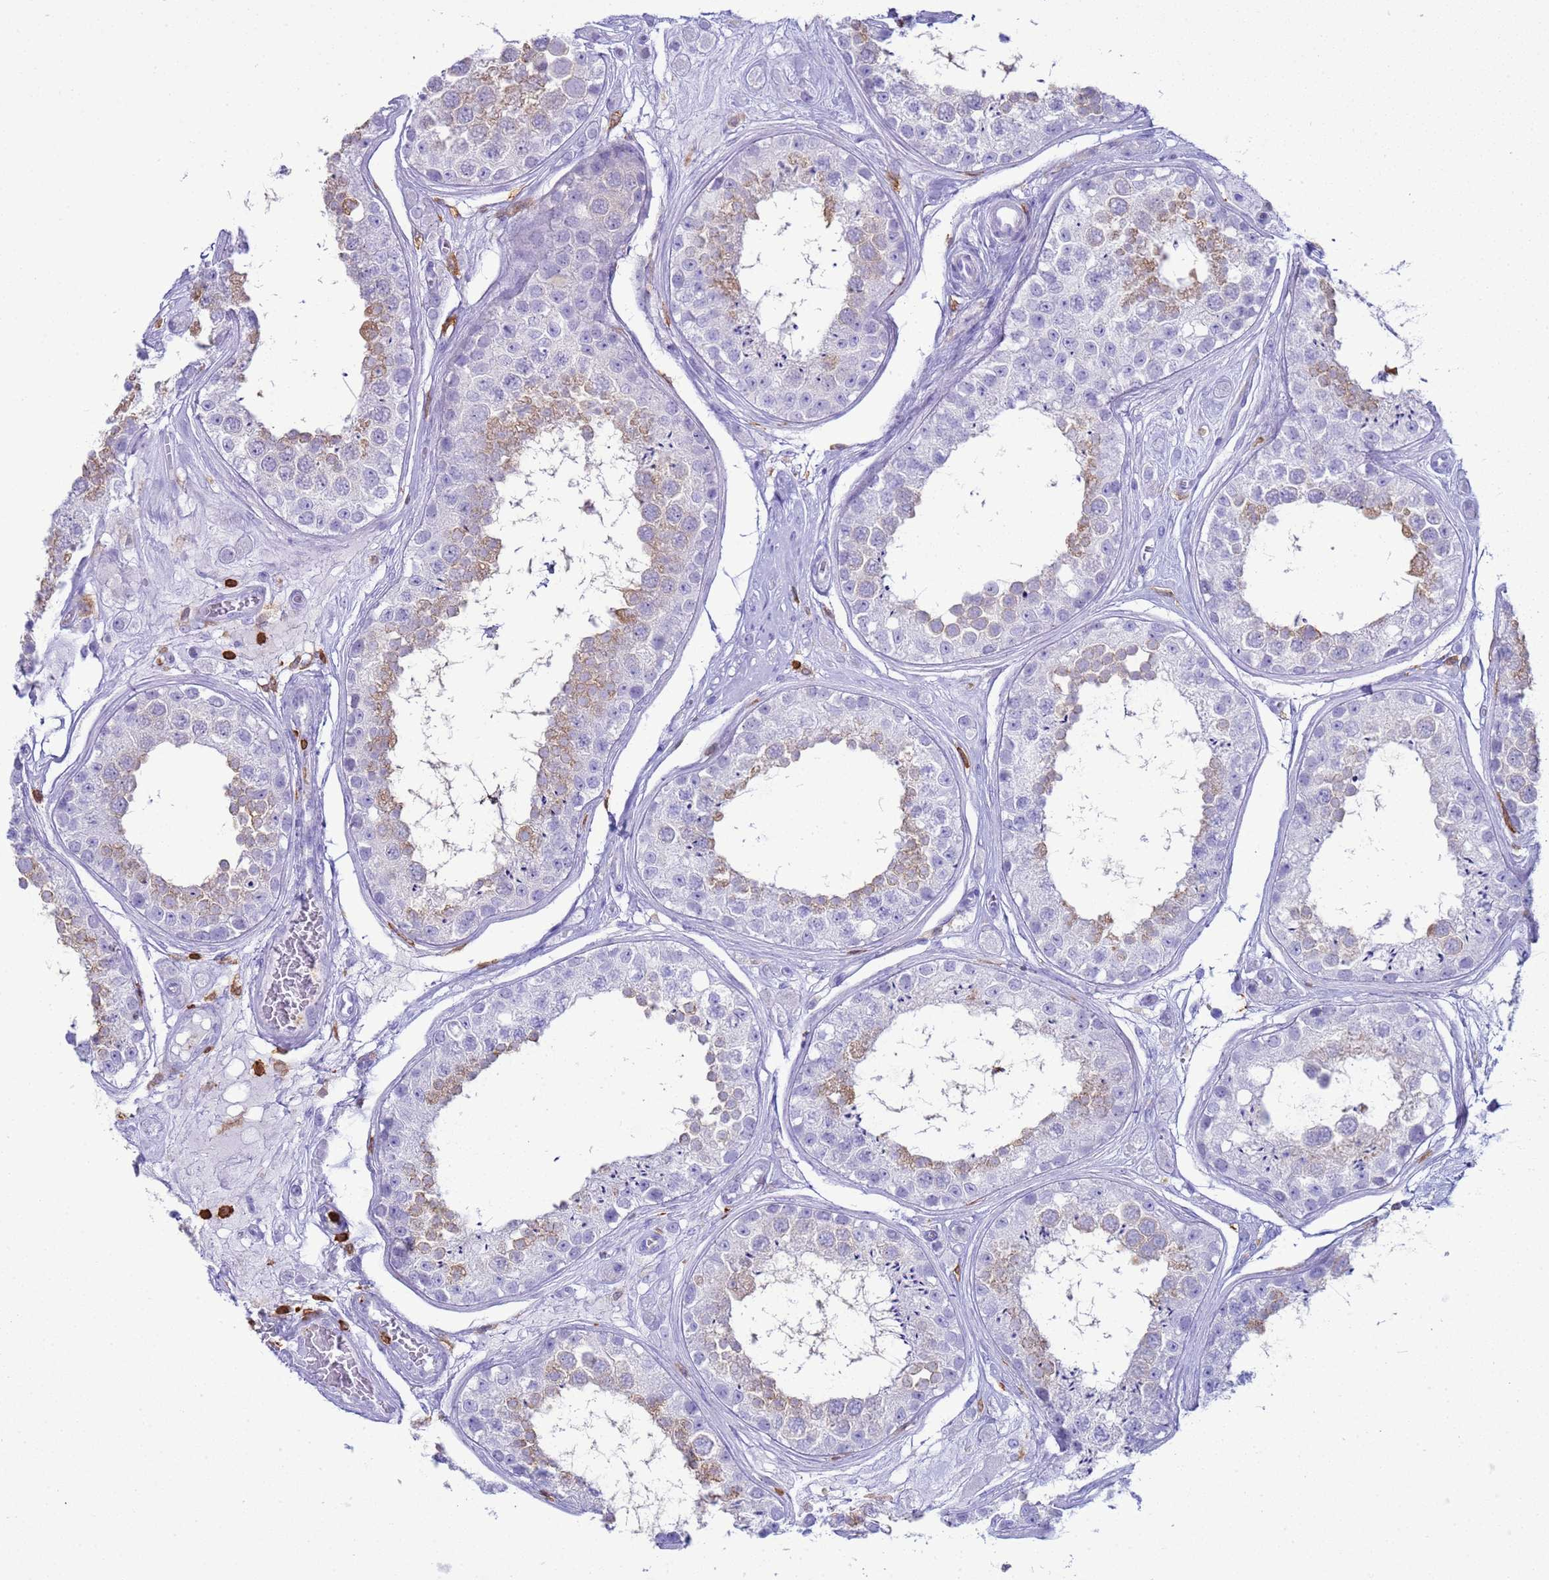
{"staining": {"intensity": "weak", "quantity": "25%-75%", "location": "cytoplasmic/membranous"}, "tissue": "testis", "cell_type": "Cells in seminiferous ducts", "image_type": "normal", "snomed": [{"axis": "morphology", "description": "Normal tissue, NOS"}, {"axis": "topography", "description": "Testis"}], "caption": "Cells in seminiferous ducts display low levels of weak cytoplasmic/membranous staining in about 25%-75% of cells in normal human testis.", "gene": "IRF5", "patient": {"sex": "male", "age": 25}}